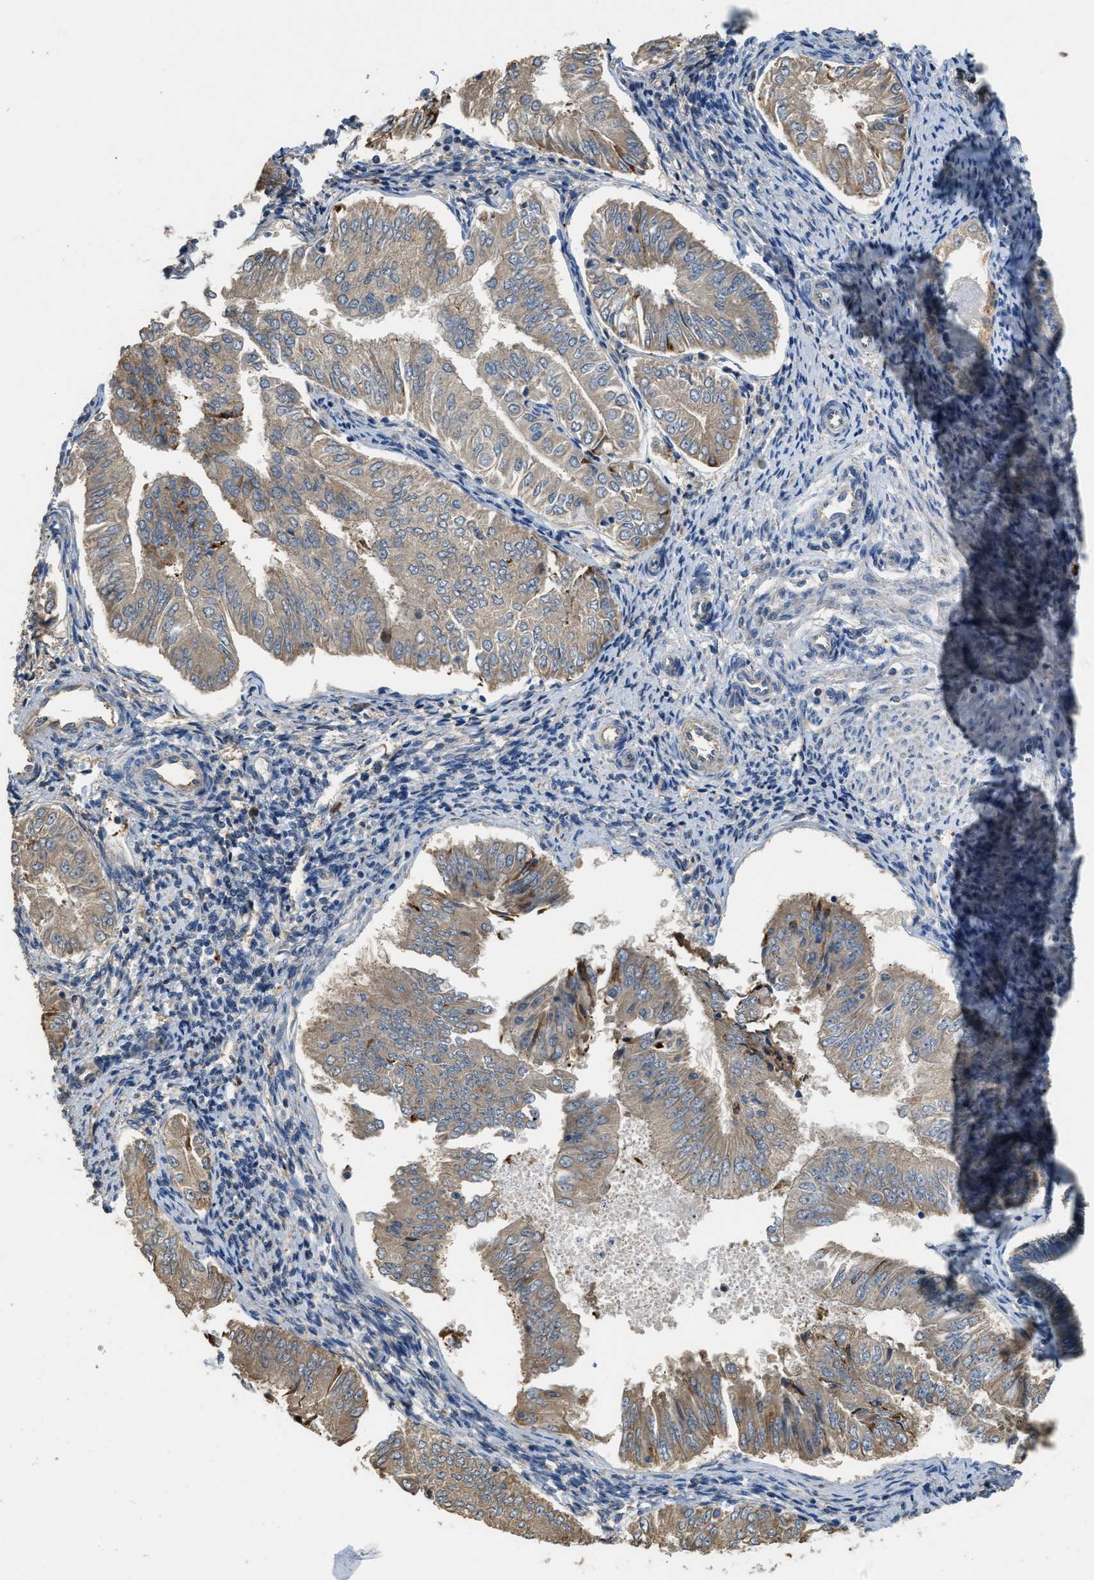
{"staining": {"intensity": "moderate", "quantity": "<25%", "location": "cytoplasmic/membranous"}, "tissue": "endometrial cancer", "cell_type": "Tumor cells", "image_type": "cancer", "snomed": [{"axis": "morphology", "description": "Adenocarcinoma, NOS"}, {"axis": "topography", "description": "Endometrium"}], "caption": "IHC photomicrograph of neoplastic tissue: human endometrial cancer stained using immunohistochemistry (IHC) reveals low levels of moderate protein expression localized specifically in the cytoplasmic/membranous of tumor cells, appearing as a cytoplasmic/membranous brown color.", "gene": "RIPK2", "patient": {"sex": "female", "age": 53}}